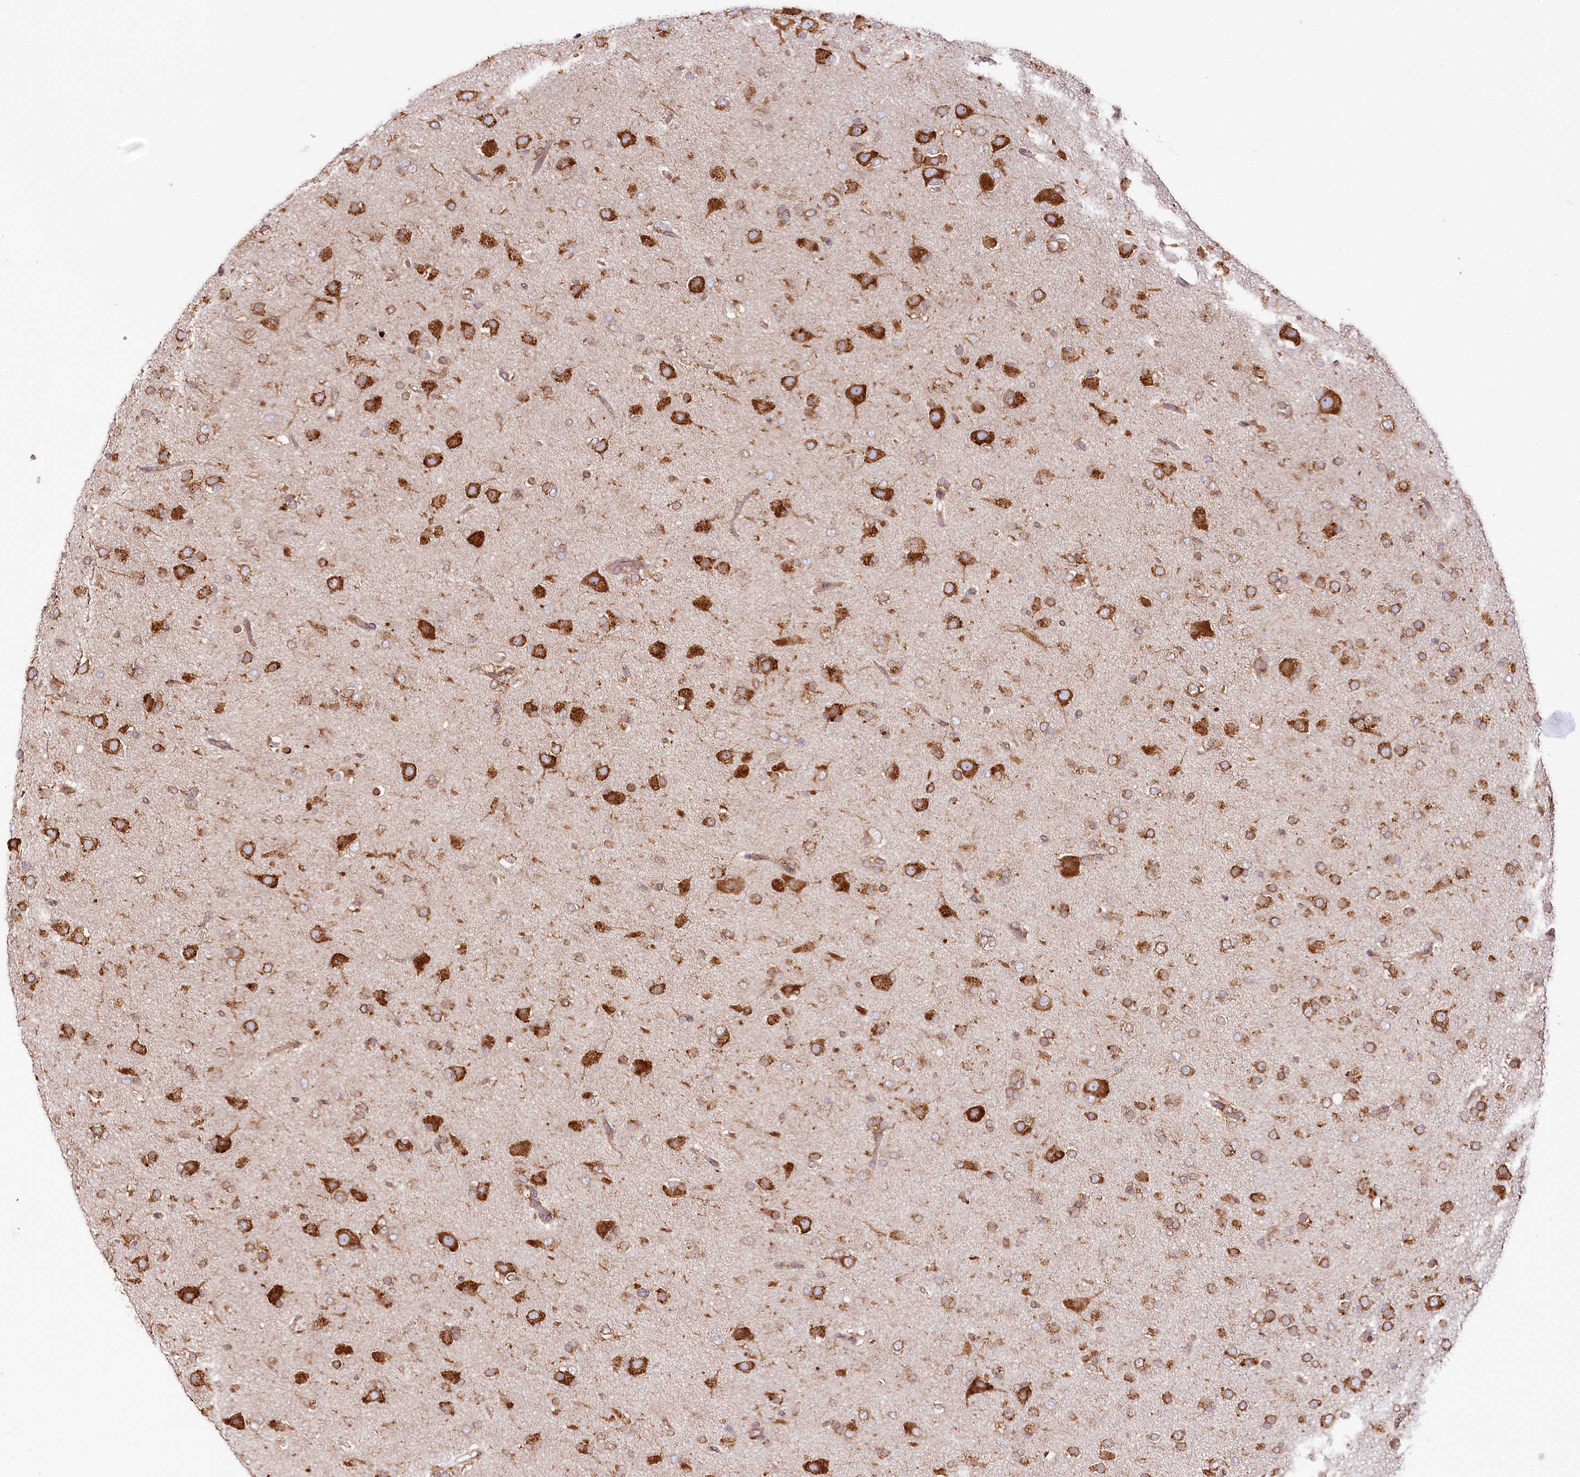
{"staining": {"intensity": "moderate", "quantity": ">75%", "location": "cytoplasmic/membranous"}, "tissue": "glioma", "cell_type": "Tumor cells", "image_type": "cancer", "snomed": [{"axis": "morphology", "description": "Glioma, malignant, Low grade"}, {"axis": "topography", "description": "Brain"}], "caption": "A photomicrograph of human low-grade glioma (malignant) stained for a protein displays moderate cytoplasmic/membranous brown staining in tumor cells.", "gene": "CNPY2", "patient": {"sex": "male", "age": 65}}